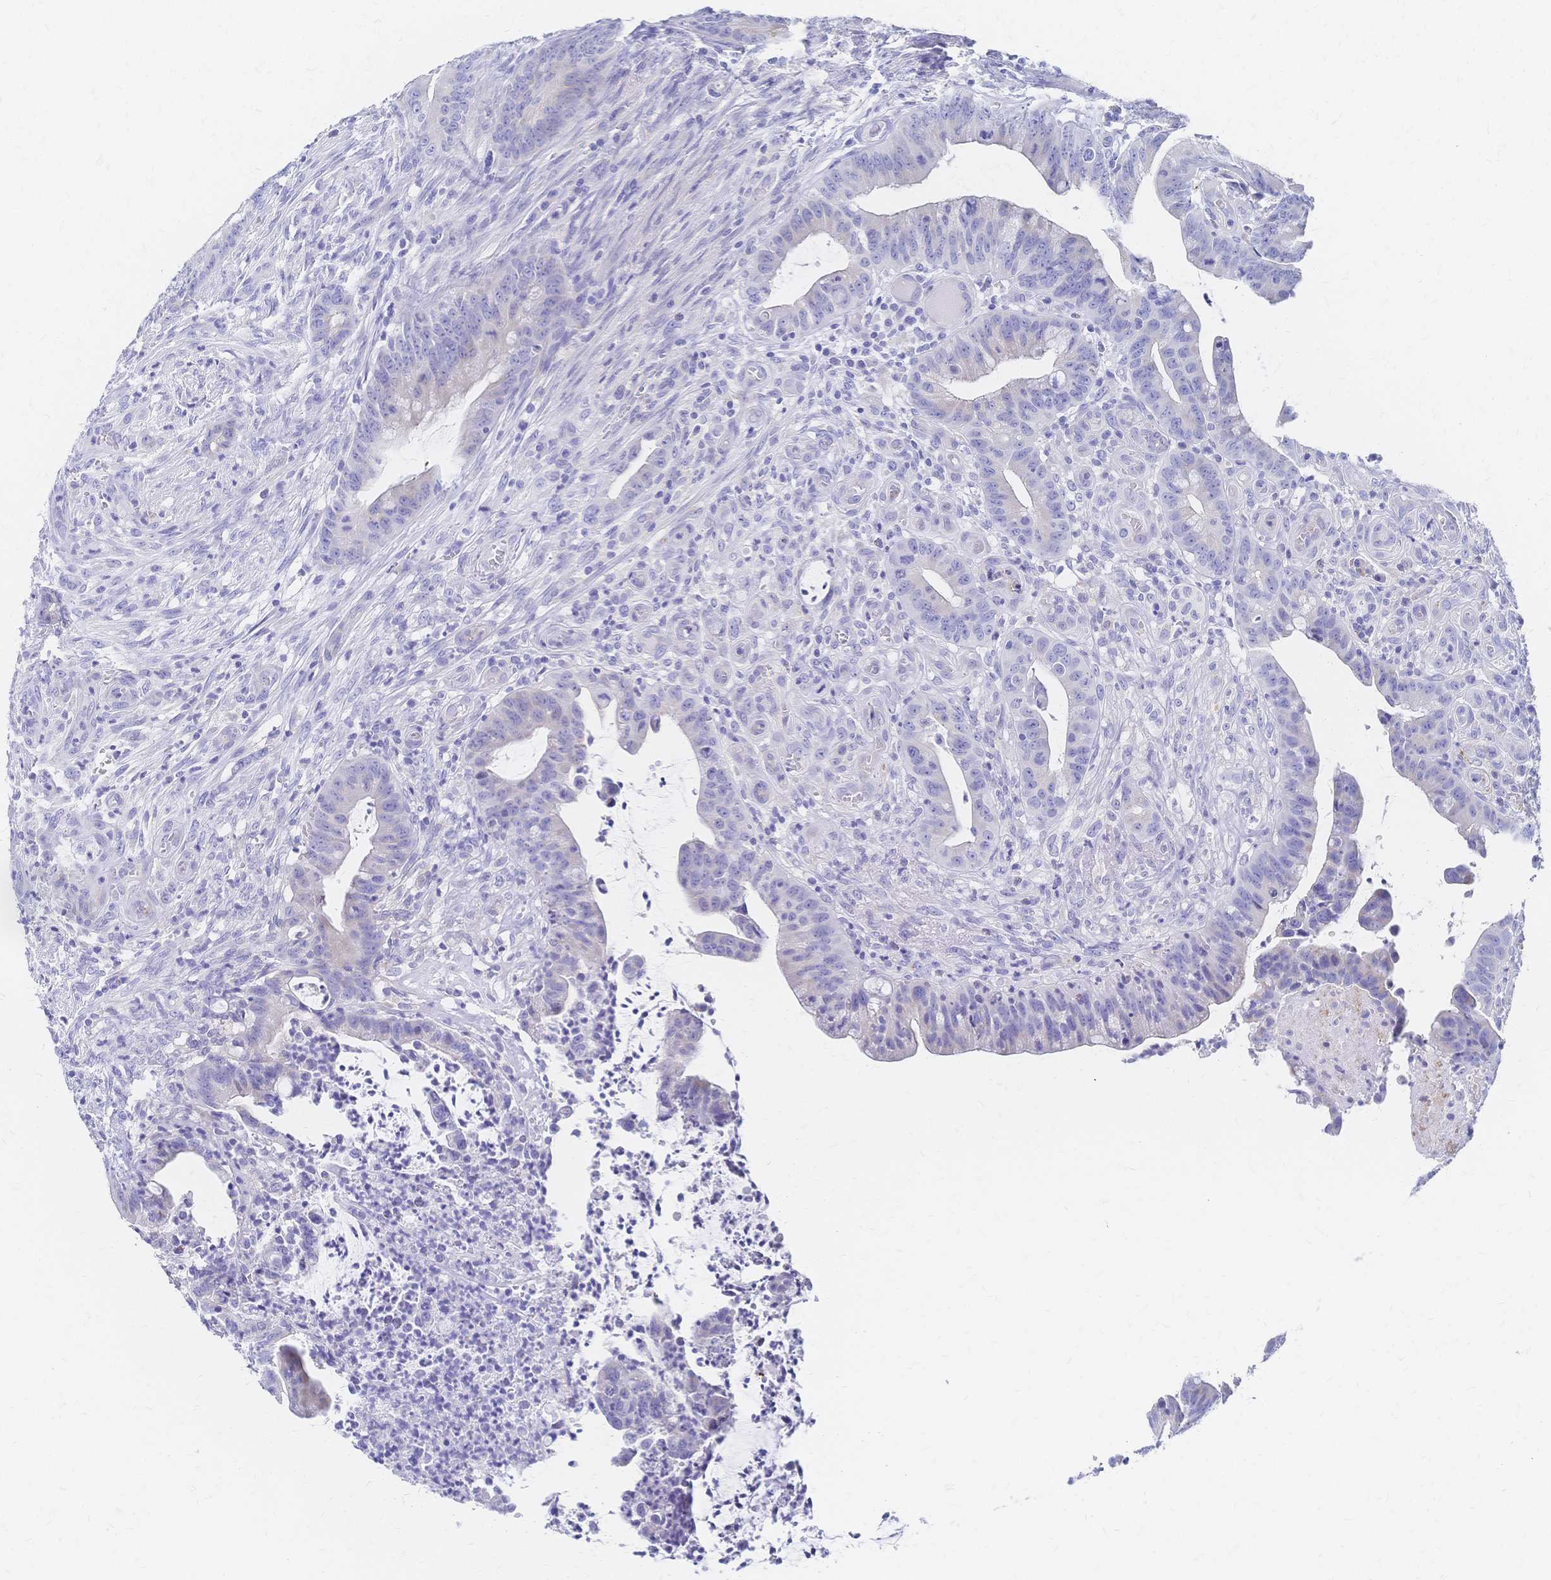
{"staining": {"intensity": "negative", "quantity": "none", "location": "none"}, "tissue": "colorectal cancer", "cell_type": "Tumor cells", "image_type": "cancer", "snomed": [{"axis": "morphology", "description": "Adenocarcinoma, NOS"}, {"axis": "topography", "description": "Colon"}], "caption": "This micrograph is of colorectal cancer (adenocarcinoma) stained with immunohistochemistry to label a protein in brown with the nuclei are counter-stained blue. There is no staining in tumor cells.", "gene": "SLC5A1", "patient": {"sex": "male", "age": 62}}